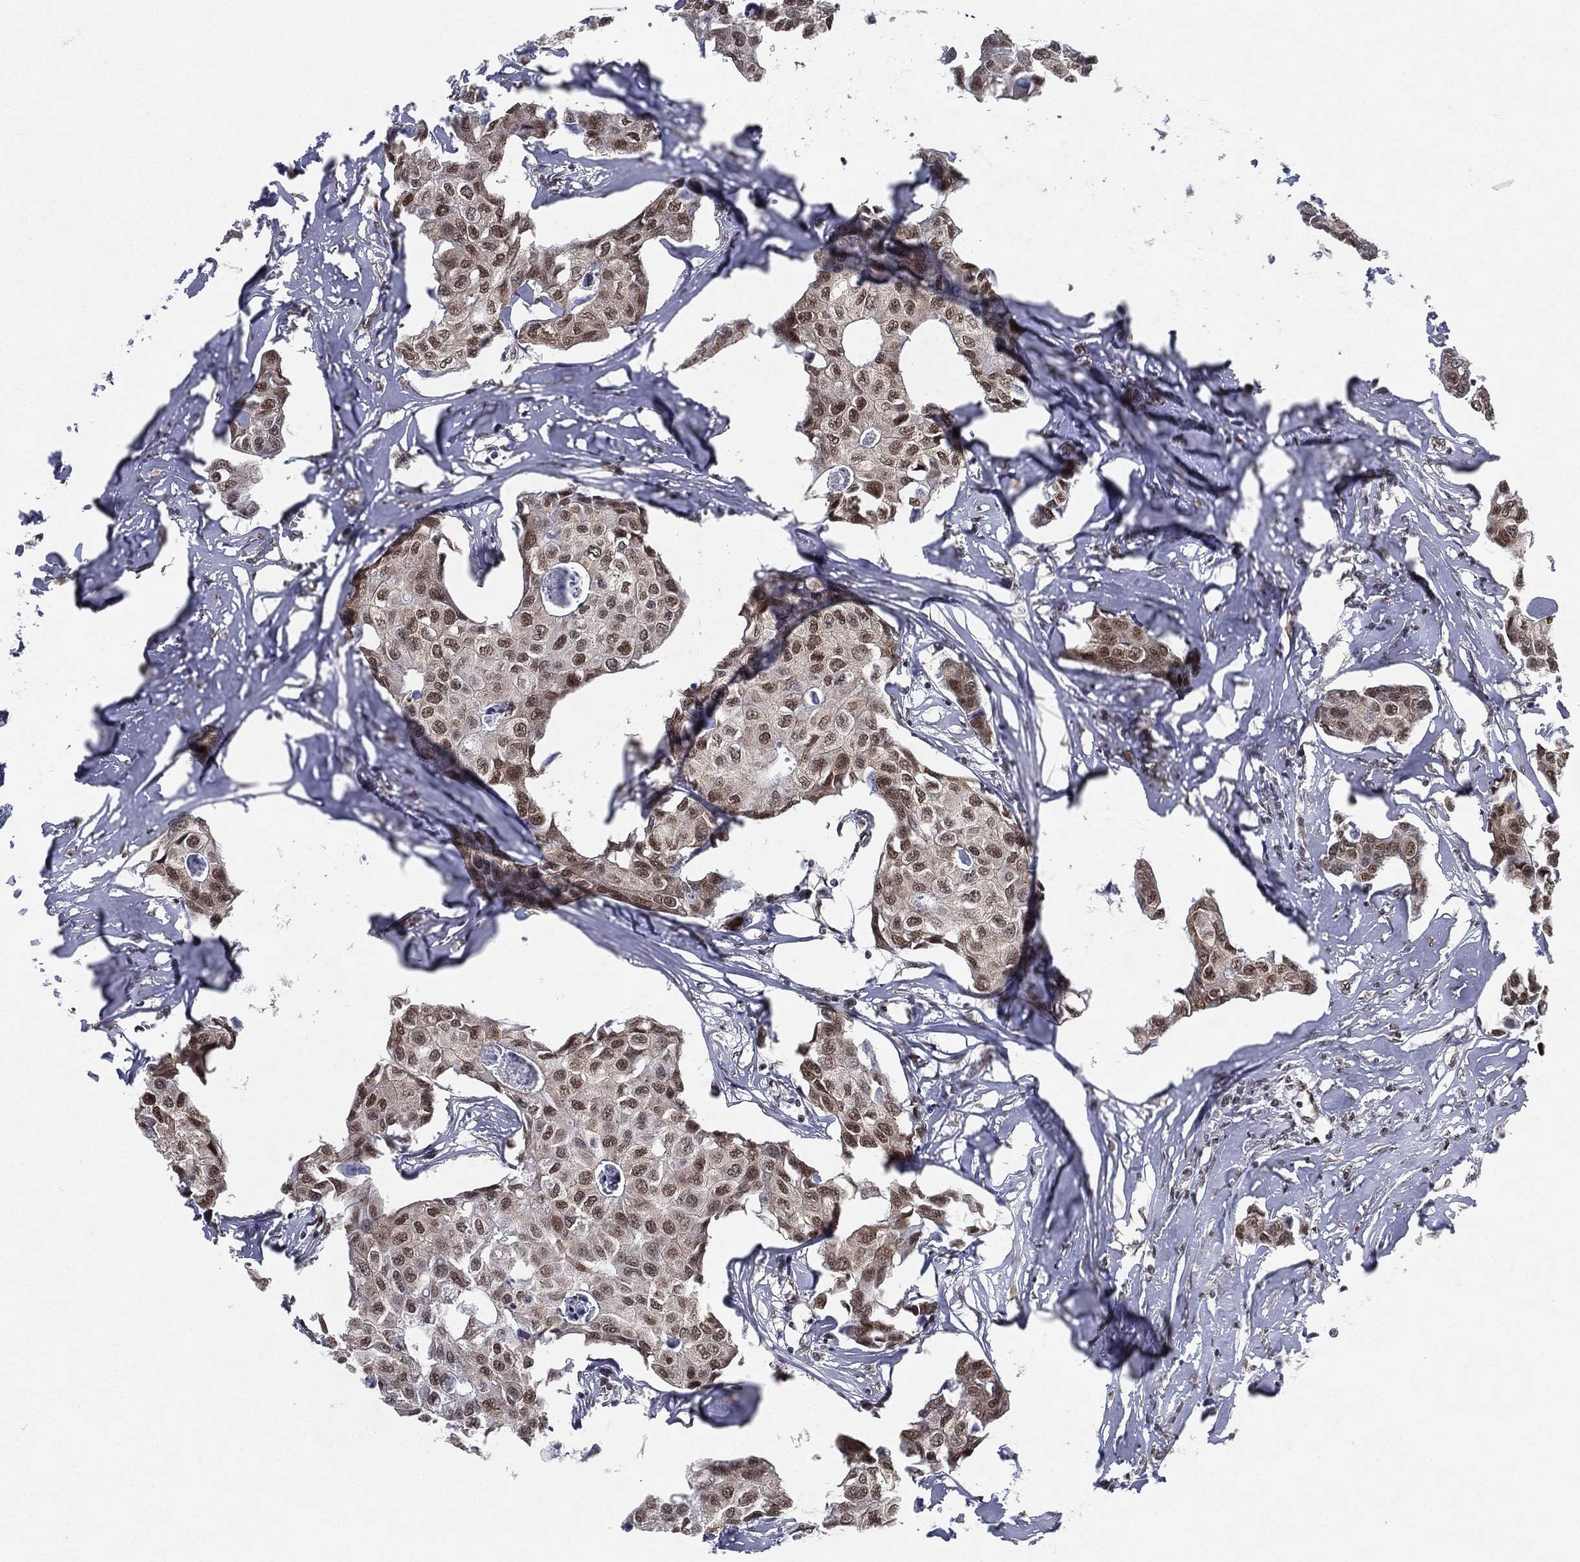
{"staining": {"intensity": "moderate", "quantity": "25%-75%", "location": "nuclear"}, "tissue": "breast cancer", "cell_type": "Tumor cells", "image_type": "cancer", "snomed": [{"axis": "morphology", "description": "Duct carcinoma"}, {"axis": "topography", "description": "Breast"}], "caption": "Tumor cells reveal medium levels of moderate nuclear positivity in approximately 25%-75% of cells in human breast cancer (intraductal carcinoma). (Brightfield microscopy of DAB IHC at high magnification).", "gene": "FUBP3", "patient": {"sex": "female", "age": 80}}